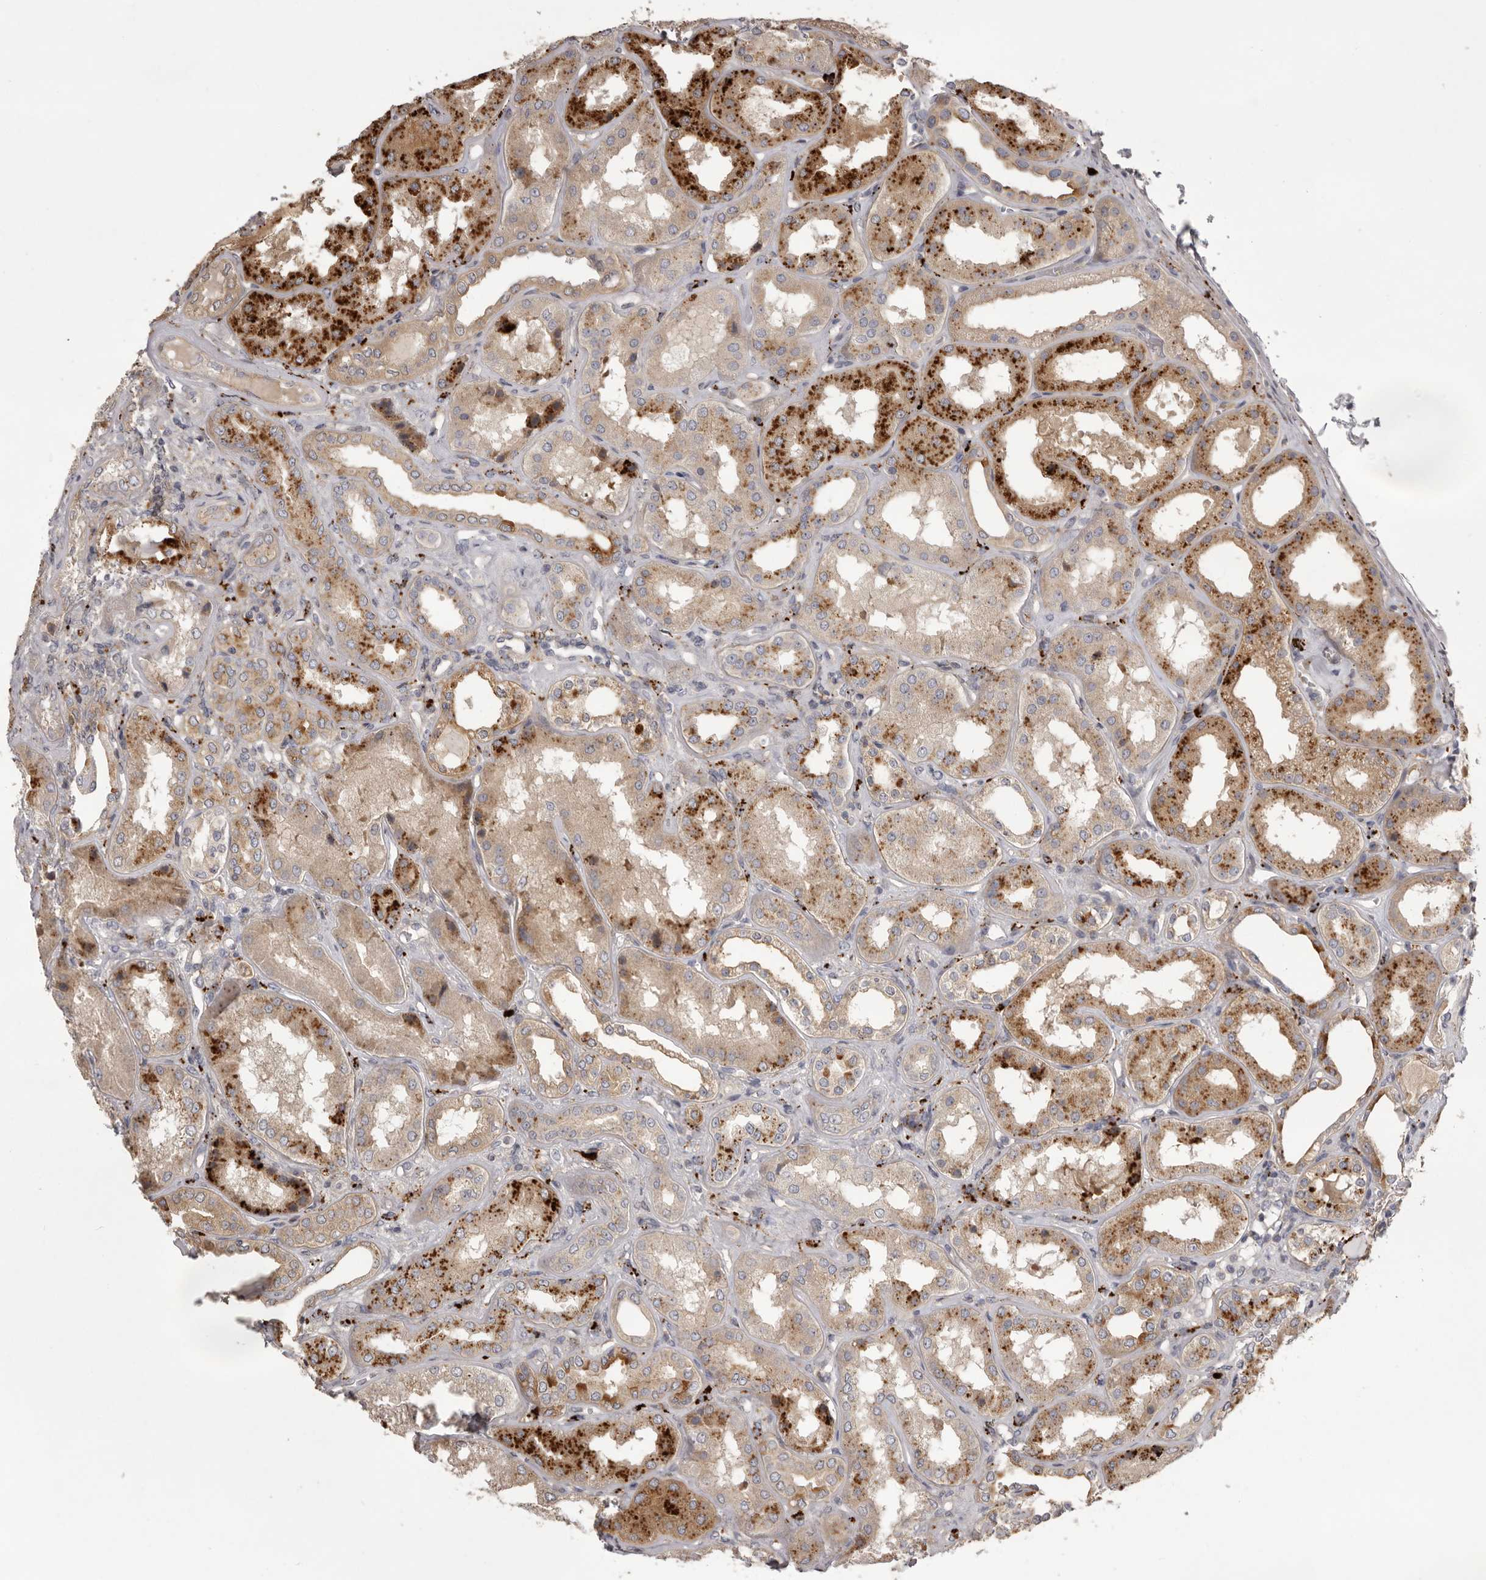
{"staining": {"intensity": "moderate", "quantity": ">75%", "location": "cytoplasmic/membranous"}, "tissue": "kidney", "cell_type": "Cells in glomeruli", "image_type": "normal", "snomed": [{"axis": "morphology", "description": "Normal tissue, NOS"}, {"axis": "topography", "description": "Kidney"}], "caption": "Protein staining exhibits moderate cytoplasmic/membranous positivity in approximately >75% of cells in glomeruli in normal kidney. (DAB (3,3'-diaminobenzidine) IHC with brightfield microscopy, high magnification).", "gene": "WDR47", "patient": {"sex": "female", "age": 56}}